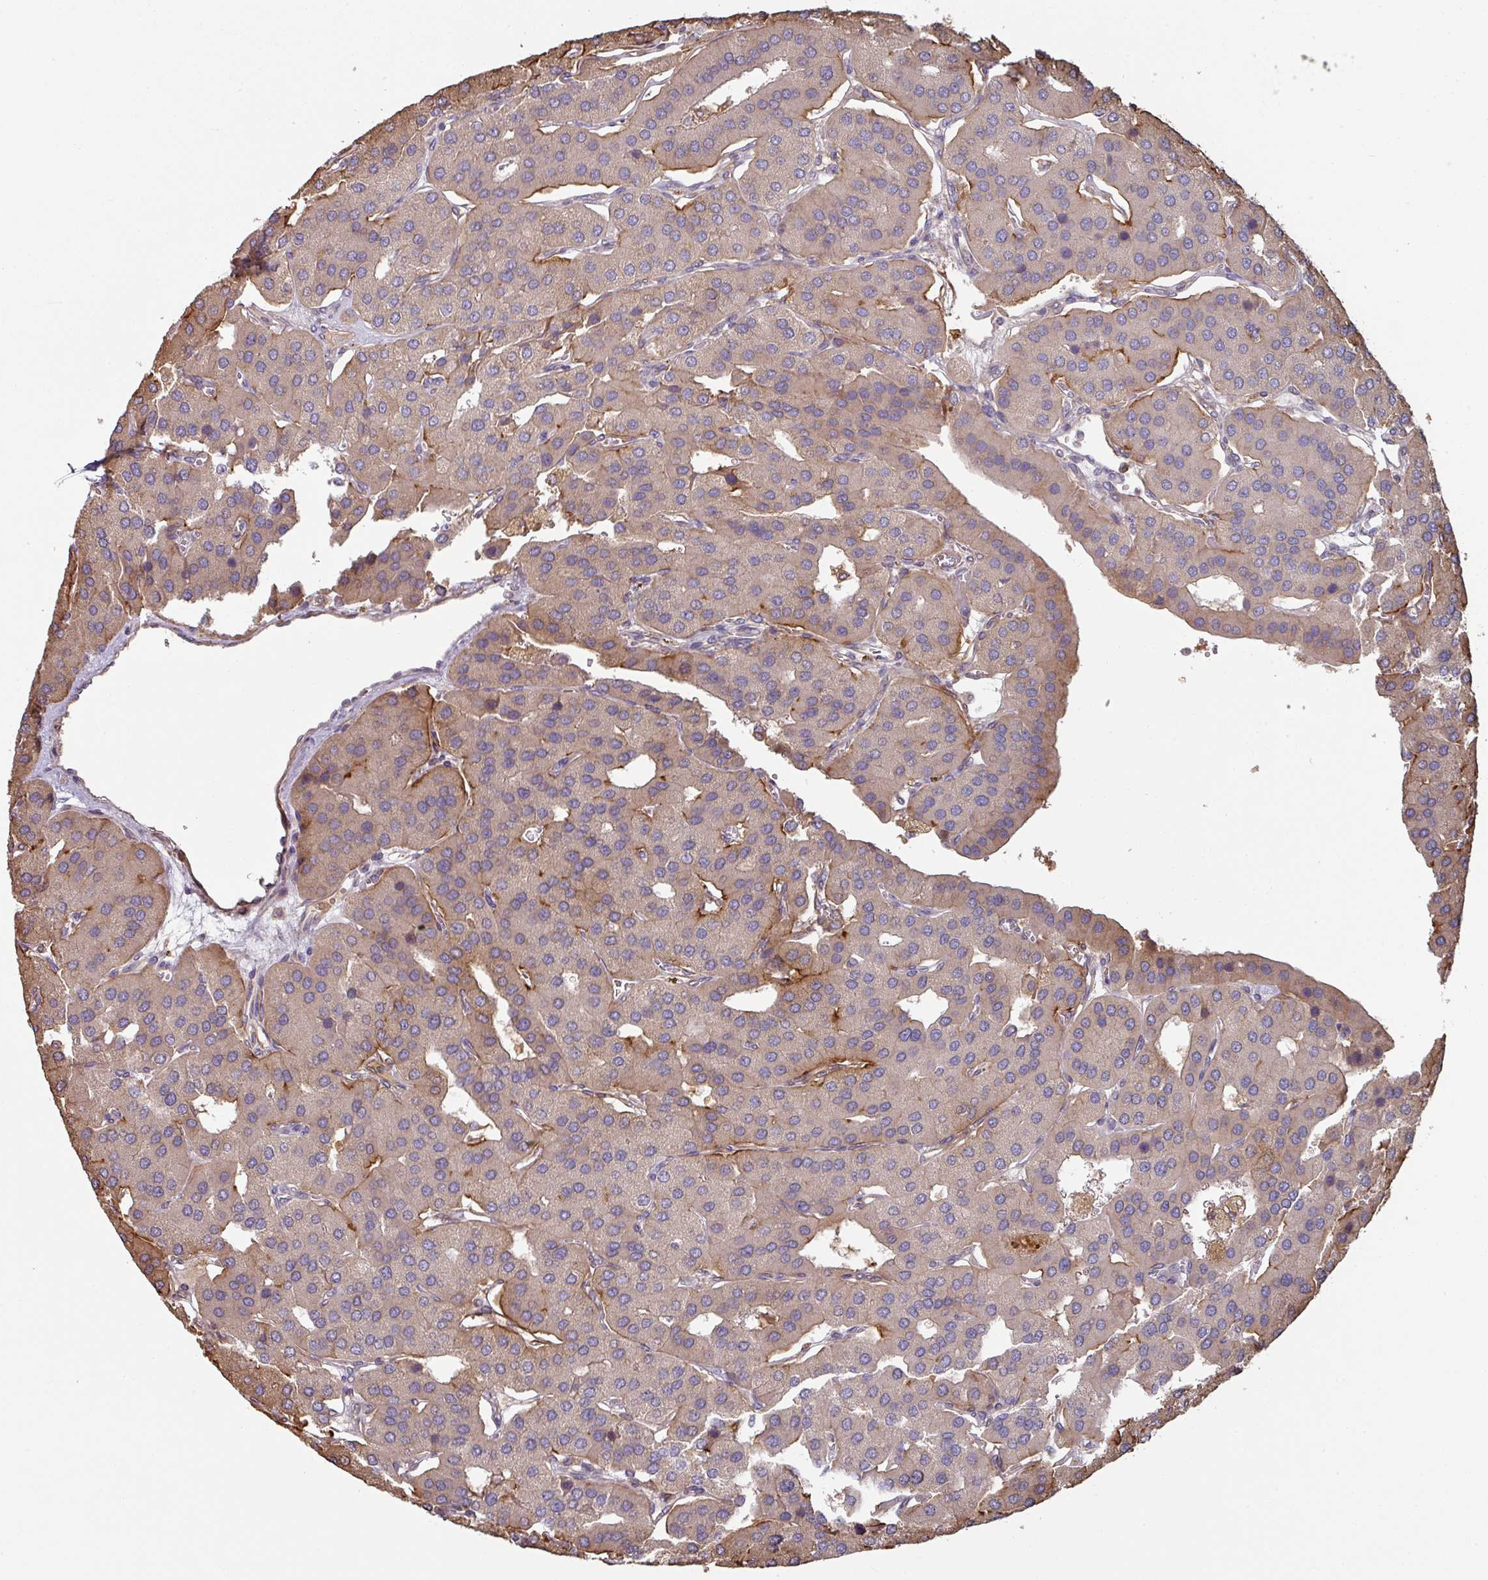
{"staining": {"intensity": "weak", "quantity": "<25%", "location": "cytoplasmic/membranous"}, "tissue": "parathyroid gland", "cell_type": "Glandular cells", "image_type": "normal", "snomed": [{"axis": "morphology", "description": "Normal tissue, NOS"}, {"axis": "morphology", "description": "Adenoma, NOS"}, {"axis": "topography", "description": "Parathyroid gland"}], "caption": "High magnification brightfield microscopy of normal parathyroid gland stained with DAB (brown) and counterstained with hematoxylin (blue): glandular cells show no significant positivity. Brightfield microscopy of IHC stained with DAB (brown) and hematoxylin (blue), captured at high magnification.", "gene": "SIK1", "patient": {"sex": "female", "age": 86}}